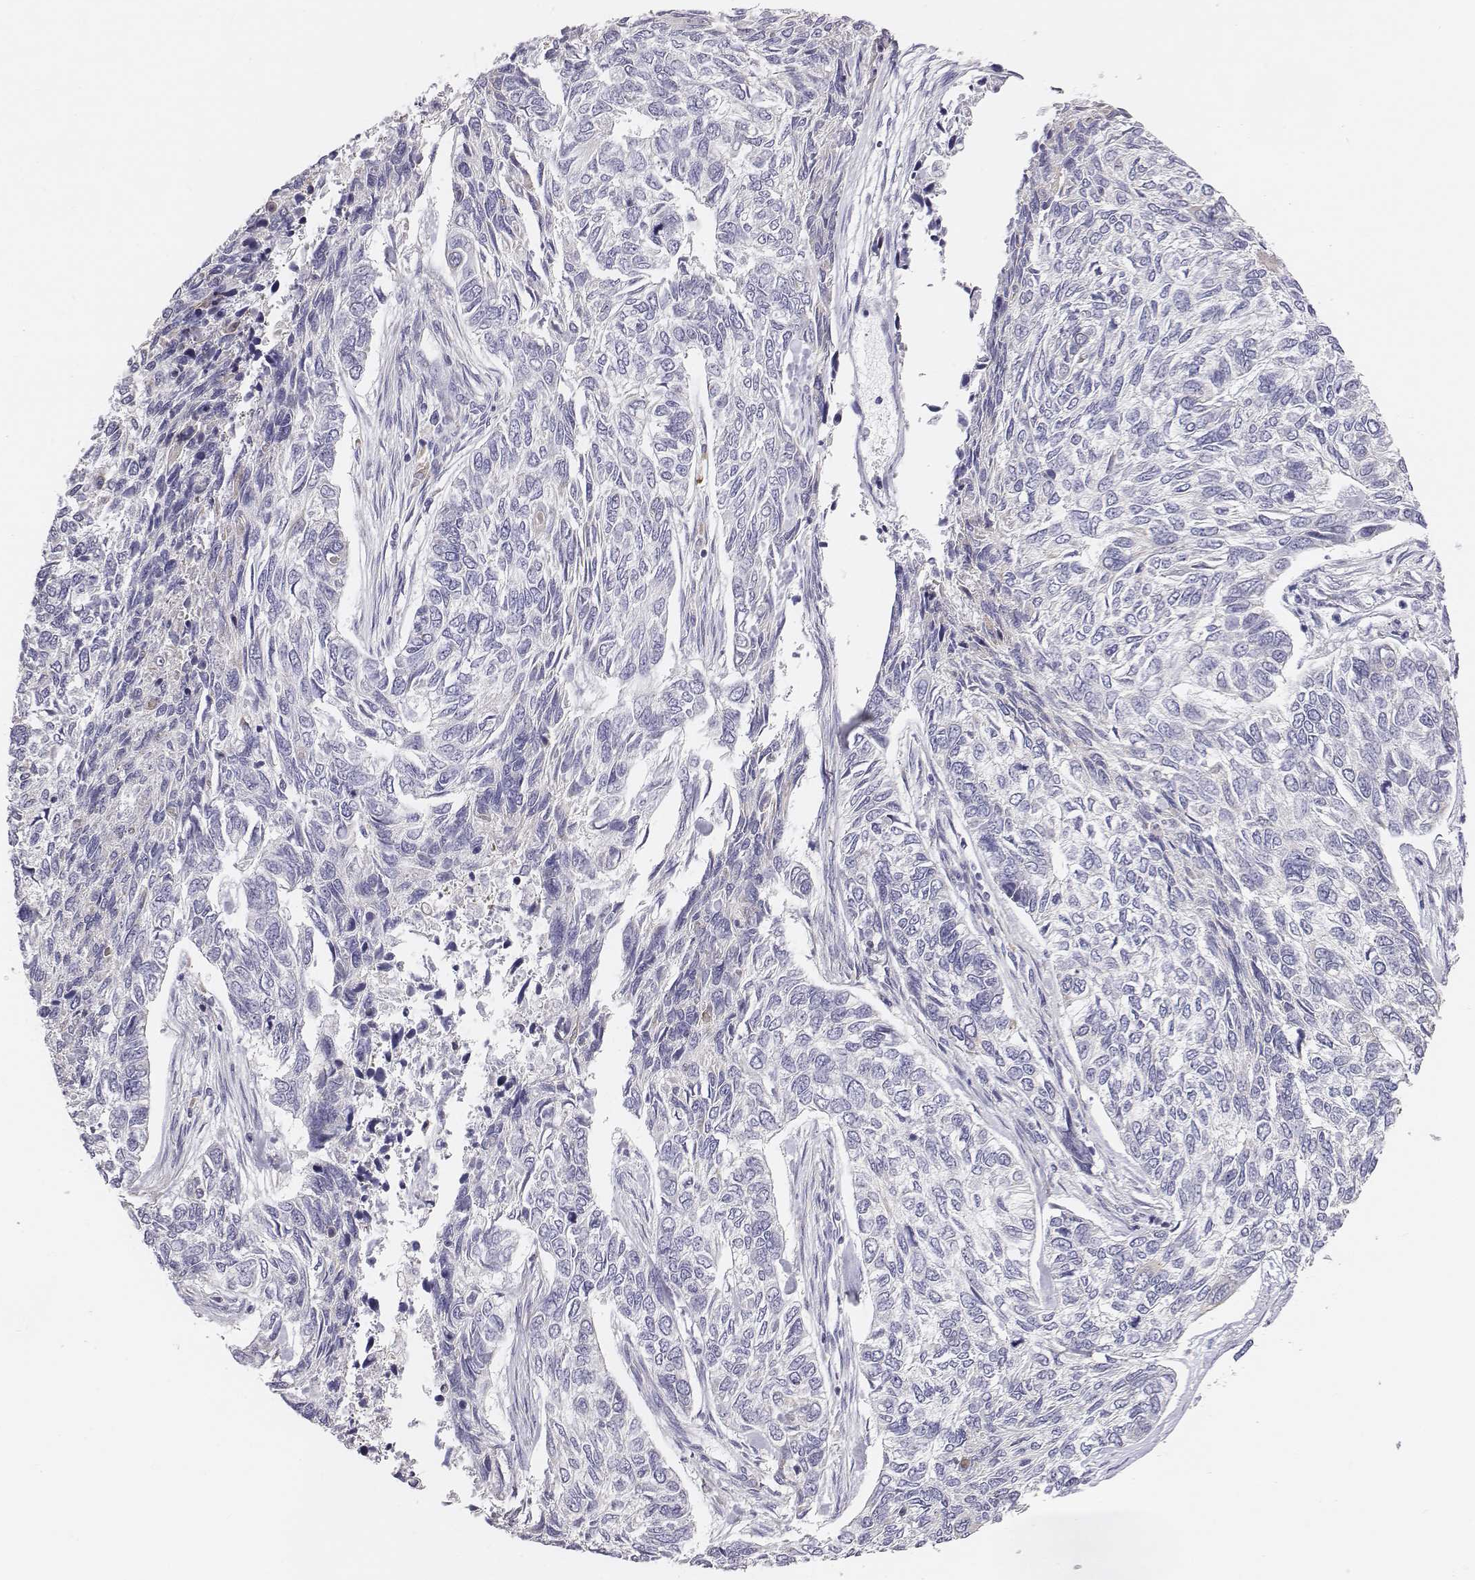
{"staining": {"intensity": "negative", "quantity": "none", "location": "none"}, "tissue": "skin cancer", "cell_type": "Tumor cells", "image_type": "cancer", "snomed": [{"axis": "morphology", "description": "Basal cell carcinoma"}, {"axis": "topography", "description": "Skin"}], "caption": "Skin cancer stained for a protein using immunohistochemistry exhibits no expression tumor cells.", "gene": "CHST14", "patient": {"sex": "female", "age": 65}}